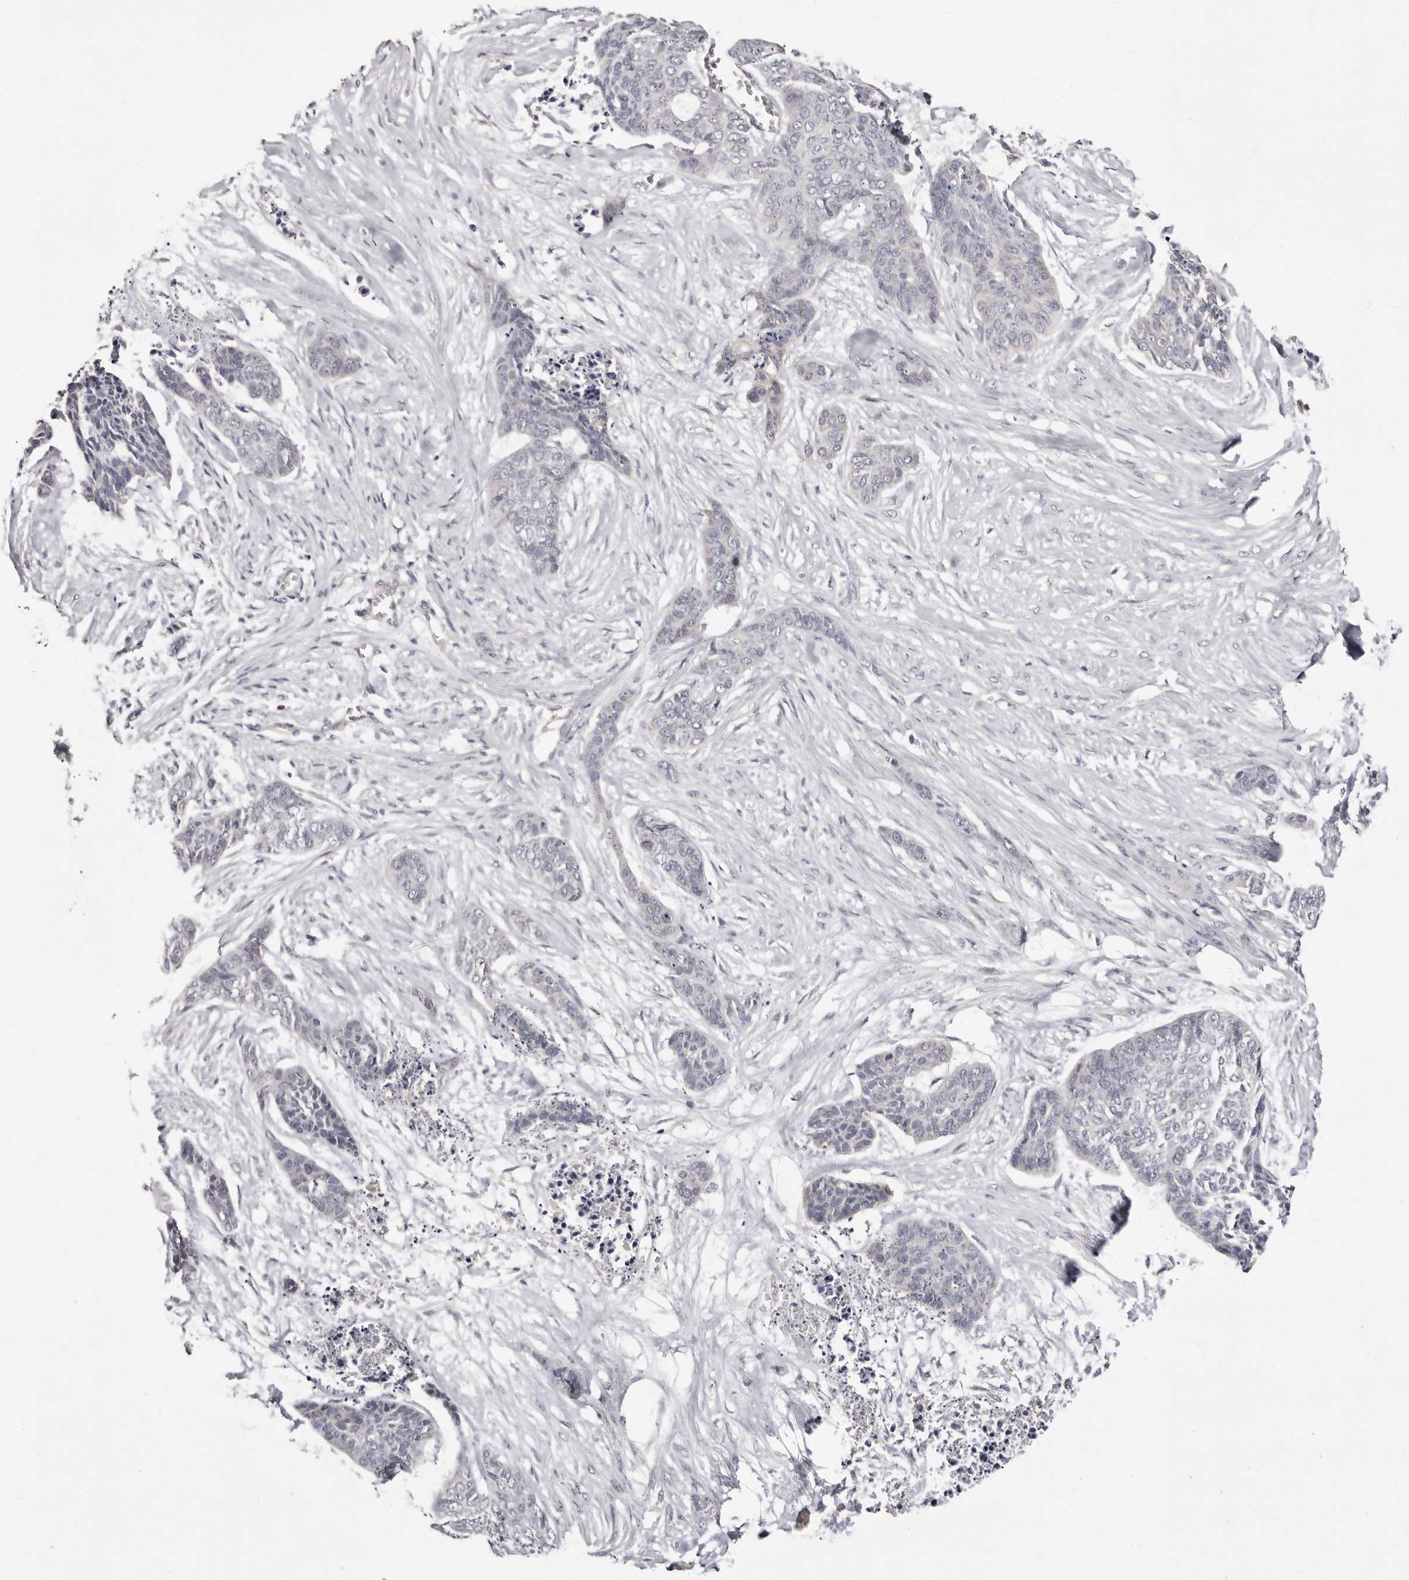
{"staining": {"intensity": "negative", "quantity": "none", "location": "none"}, "tissue": "skin cancer", "cell_type": "Tumor cells", "image_type": "cancer", "snomed": [{"axis": "morphology", "description": "Basal cell carcinoma"}, {"axis": "topography", "description": "Skin"}], "caption": "Immunohistochemistry histopathology image of human basal cell carcinoma (skin) stained for a protein (brown), which exhibits no positivity in tumor cells.", "gene": "MMACHC", "patient": {"sex": "female", "age": 64}}